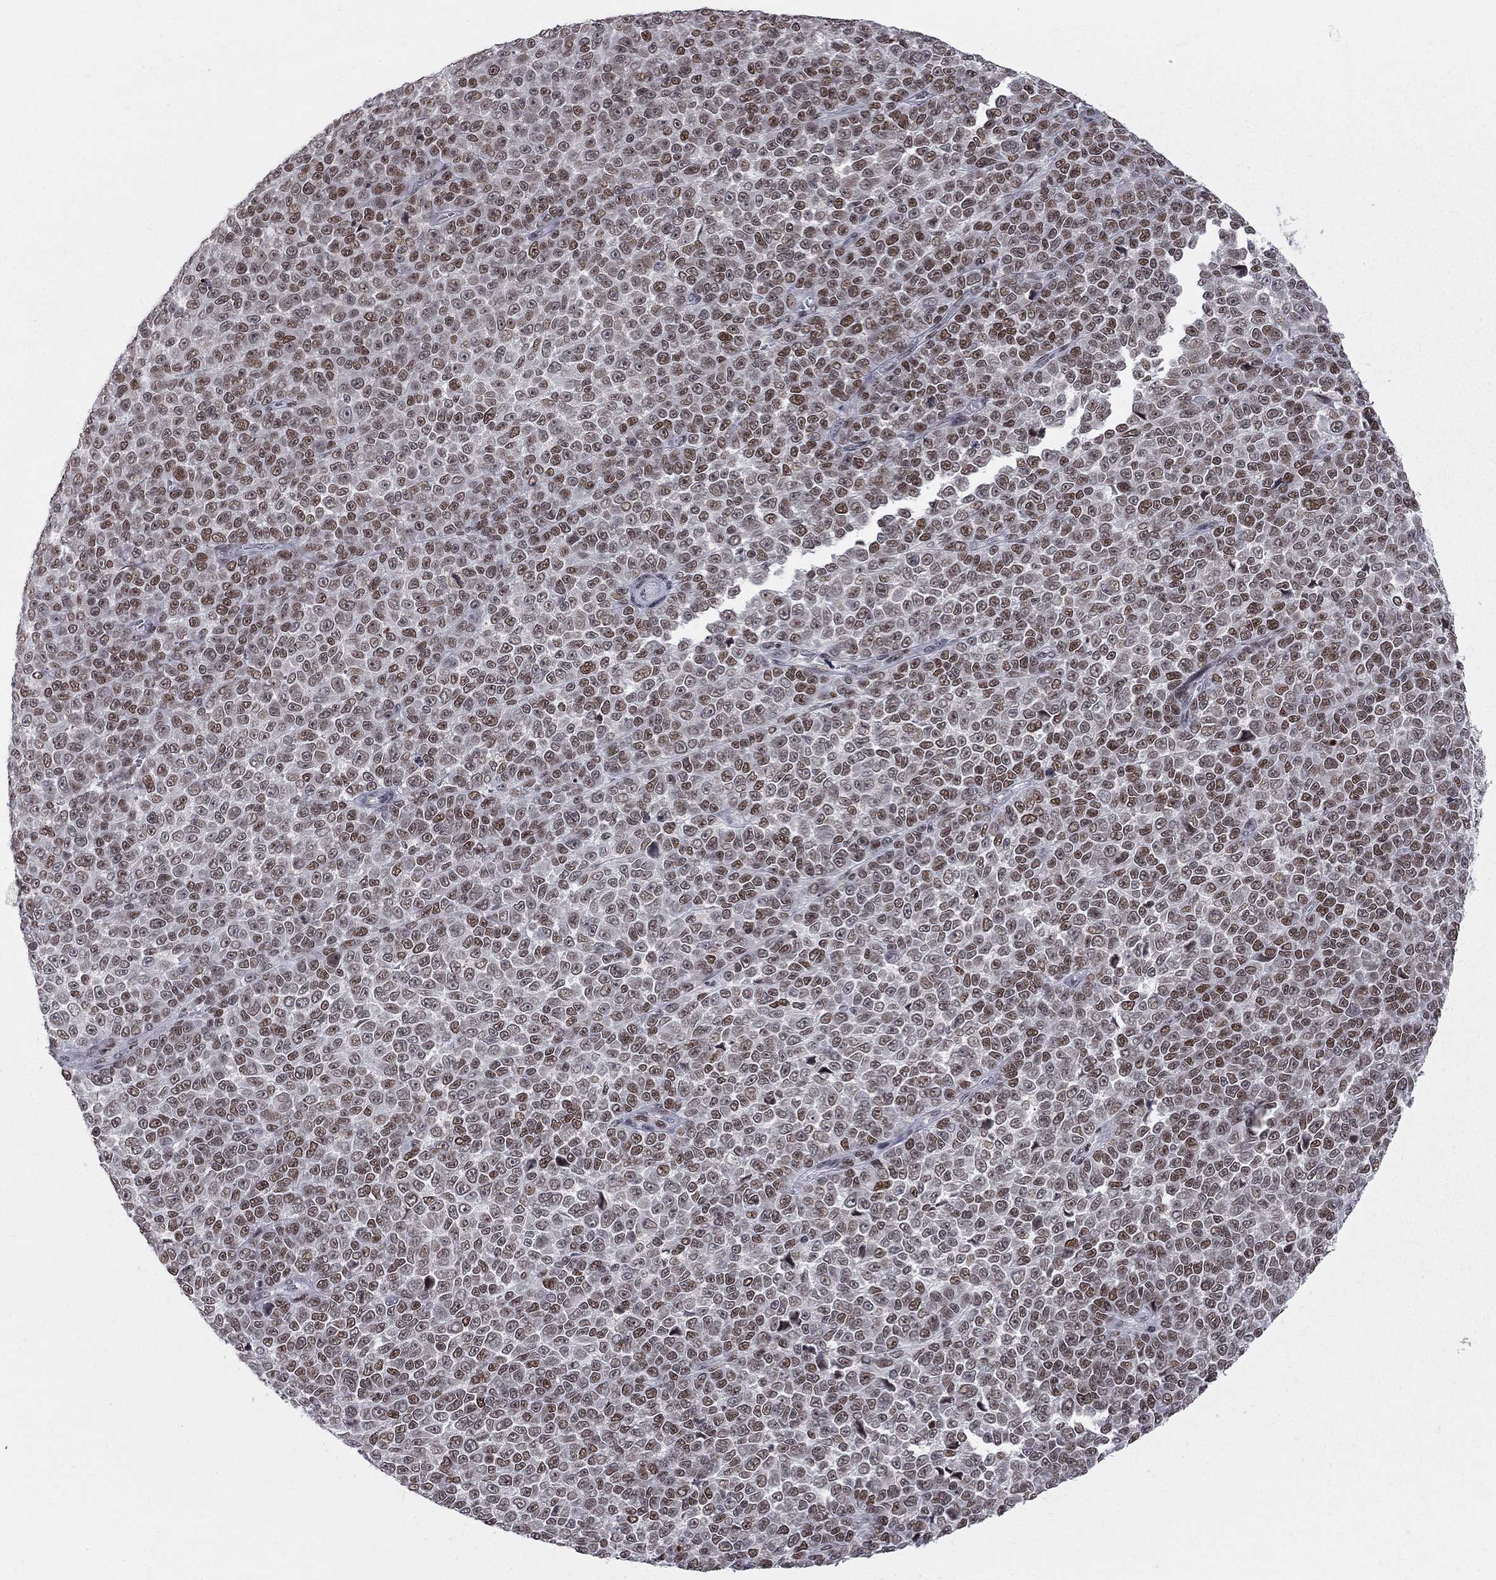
{"staining": {"intensity": "moderate", "quantity": ">75%", "location": "nuclear"}, "tissue": "melanoma", "cell_type": "Tumor cells", "image_type": "cancer", "snomed": [{"axis": "morphology", "description": "Malignant melanoma, NOS"}, {"axis": "topography", "description": "Skin"}], "caption": "This micrograph displays immunohistochemistry (IHC) staining of malignant melanoma, with medium moderate nuclear positivity in approximately >75% of tumor cells.", "gene": "RNASEH2C", "patient": {"sex": "female", "age": 95}}